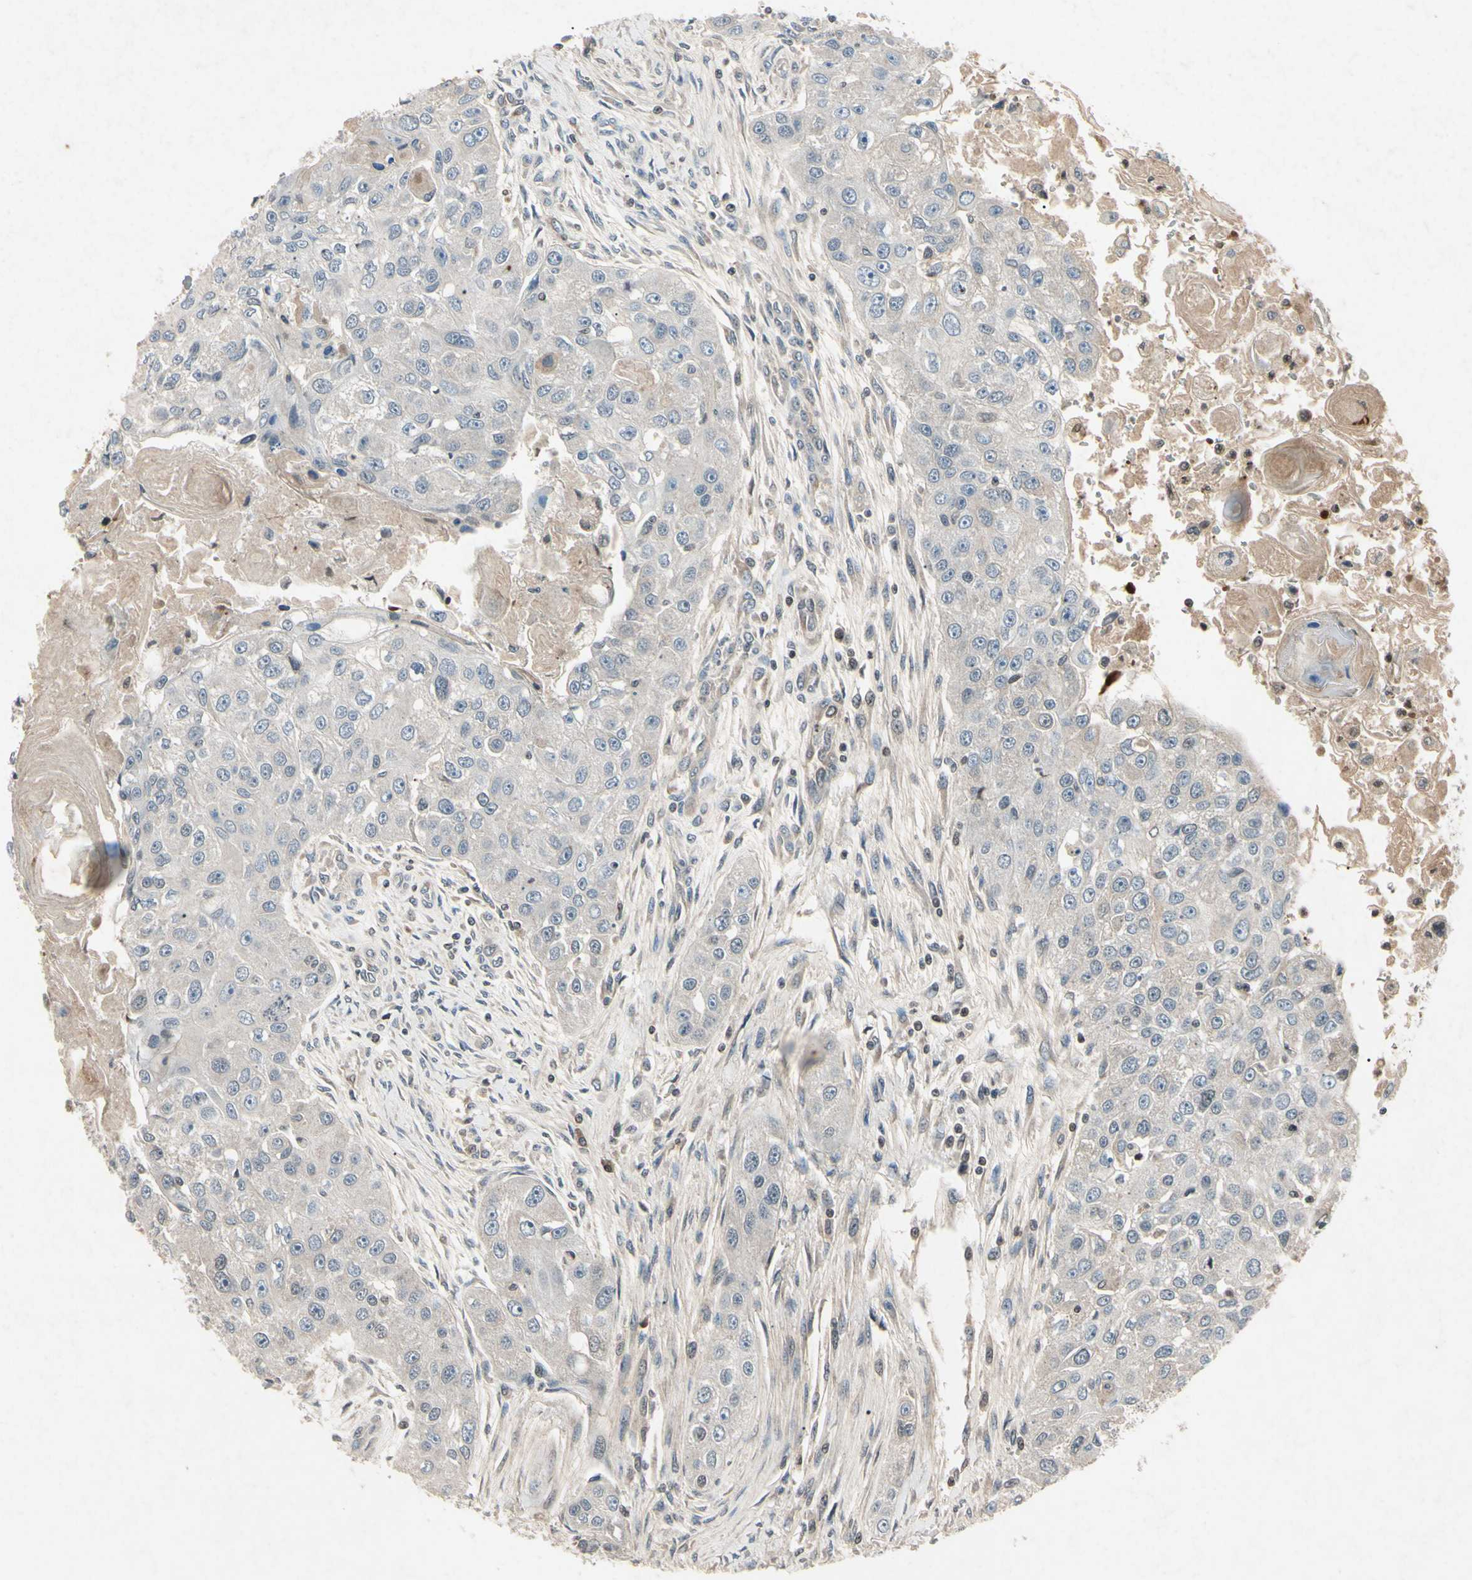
{"staining": {"intensity": "negative", "quantity": "none", "location": "none"}, "tissue": "head and neck cancer", "cell_type": "Tumor cells", "image_type": "cancer", "snomed": [{"axis": "morphology", "description": "Normal tissue, NOS"}, {"axis": "morphology", "description": "Squamous cell carcinoma, NOS"}, {"axis": "topography", "description": "Skeletal muscle"}, {"axis": "topography", "description": "Head-Neck"}], "caption": "A histopathology image of human head and neck cancer is negative for staining in tumor cells.", "gene": "AEBP1", "patient": {"sex": "male", "age": 51}}